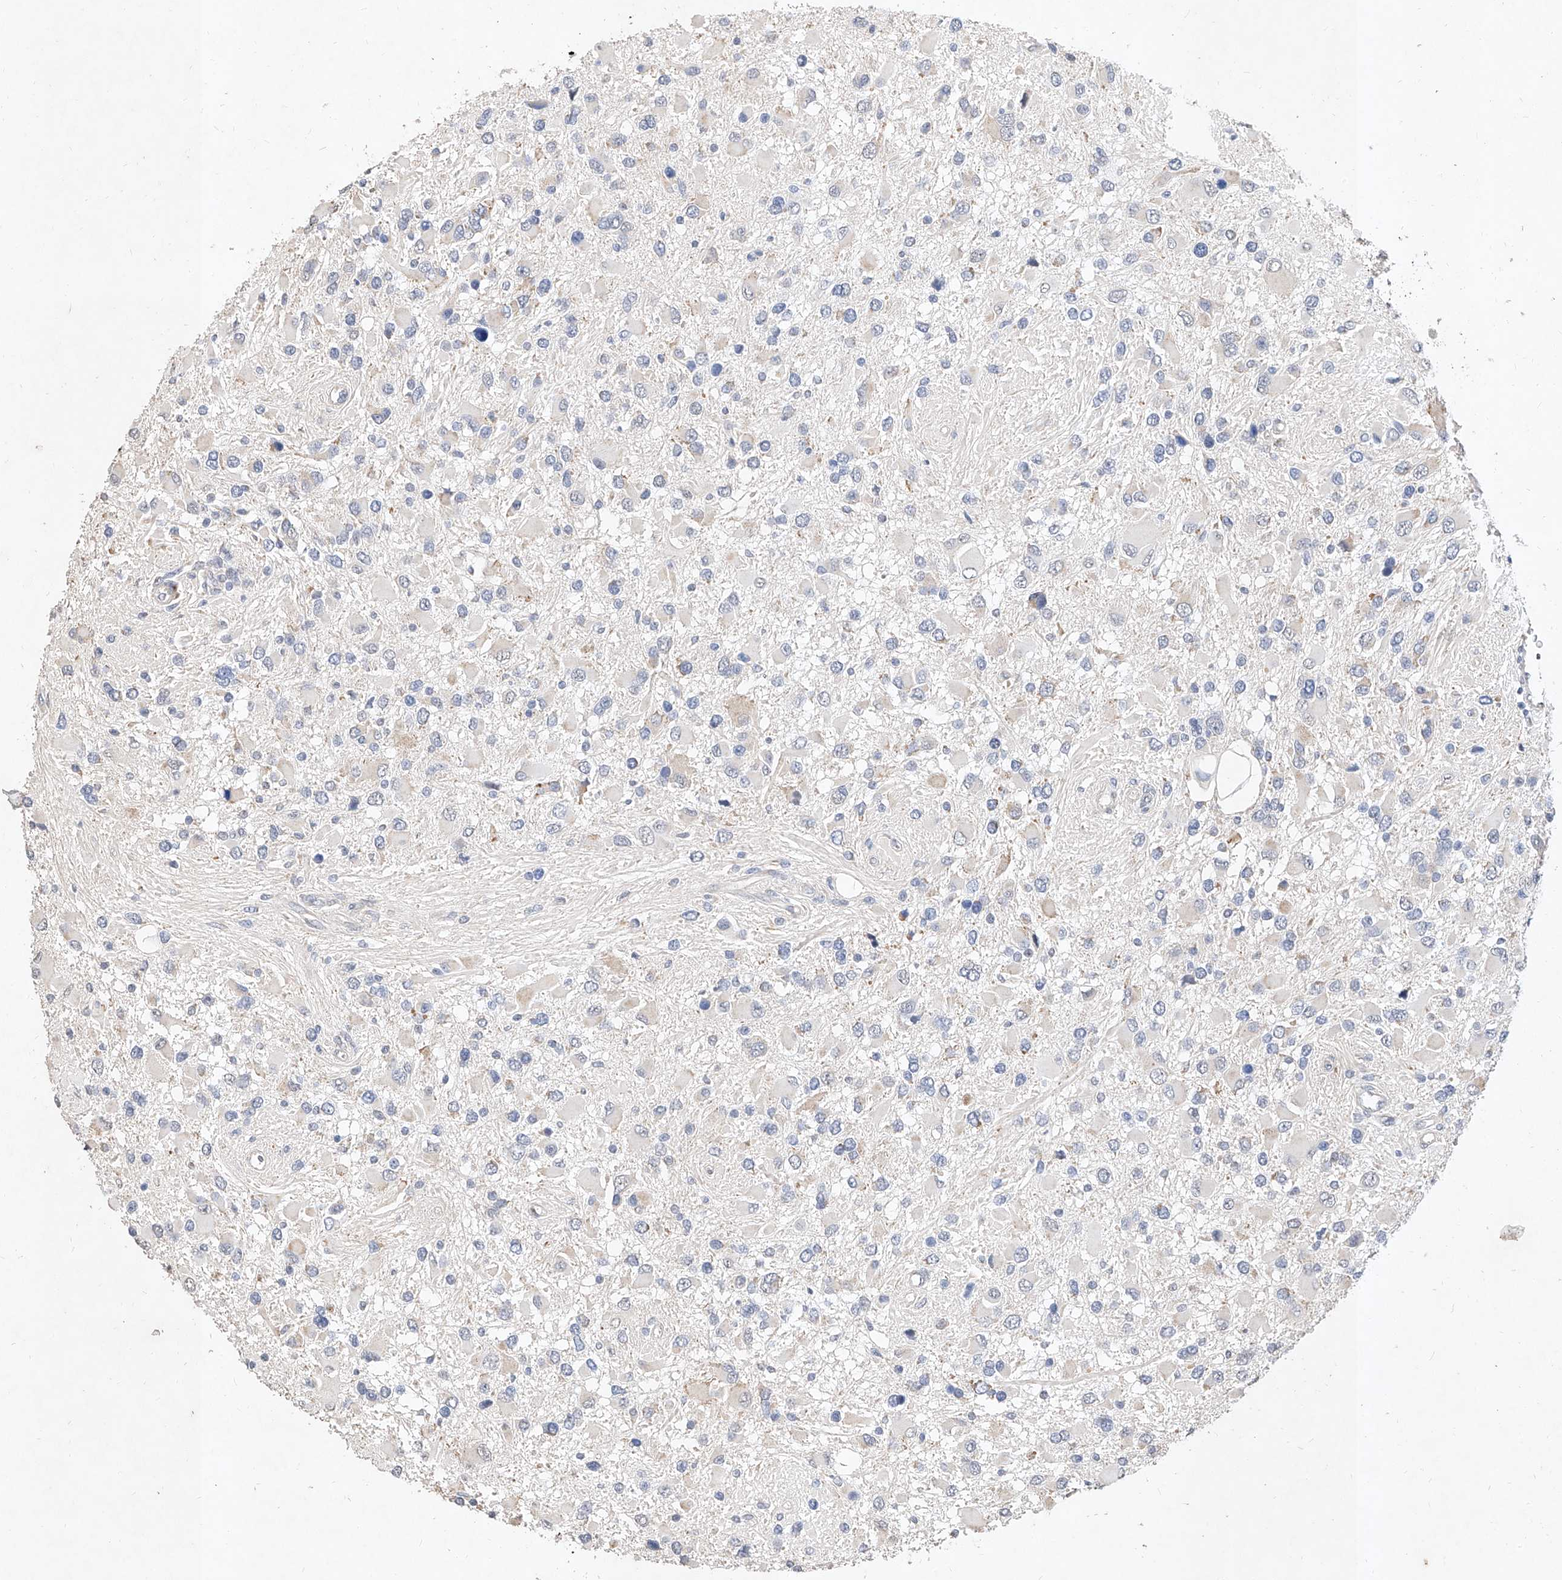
{"staining": {"intensity": "negative", "quantity": "none", "location": "none"}, "tissue": "glioma", "cell_type": "Tumor cells", "image_type": "cancer", "snomed": [{"axis": "morphology", "description": "Glioma, malignant, High grade"}, {"axis": "topography", "description": "Brain"}], "caption": "A high-resolution histopathology image shows immunohistochemistry staining of glioma, which reveals no significant expression in tumor cells. The staining is performed using DAB brown chromogen with nuclei counter-stained in using hematoxylin.", "gene": "MFSD4B", "patient": {"sex": "male", "age": 53}}